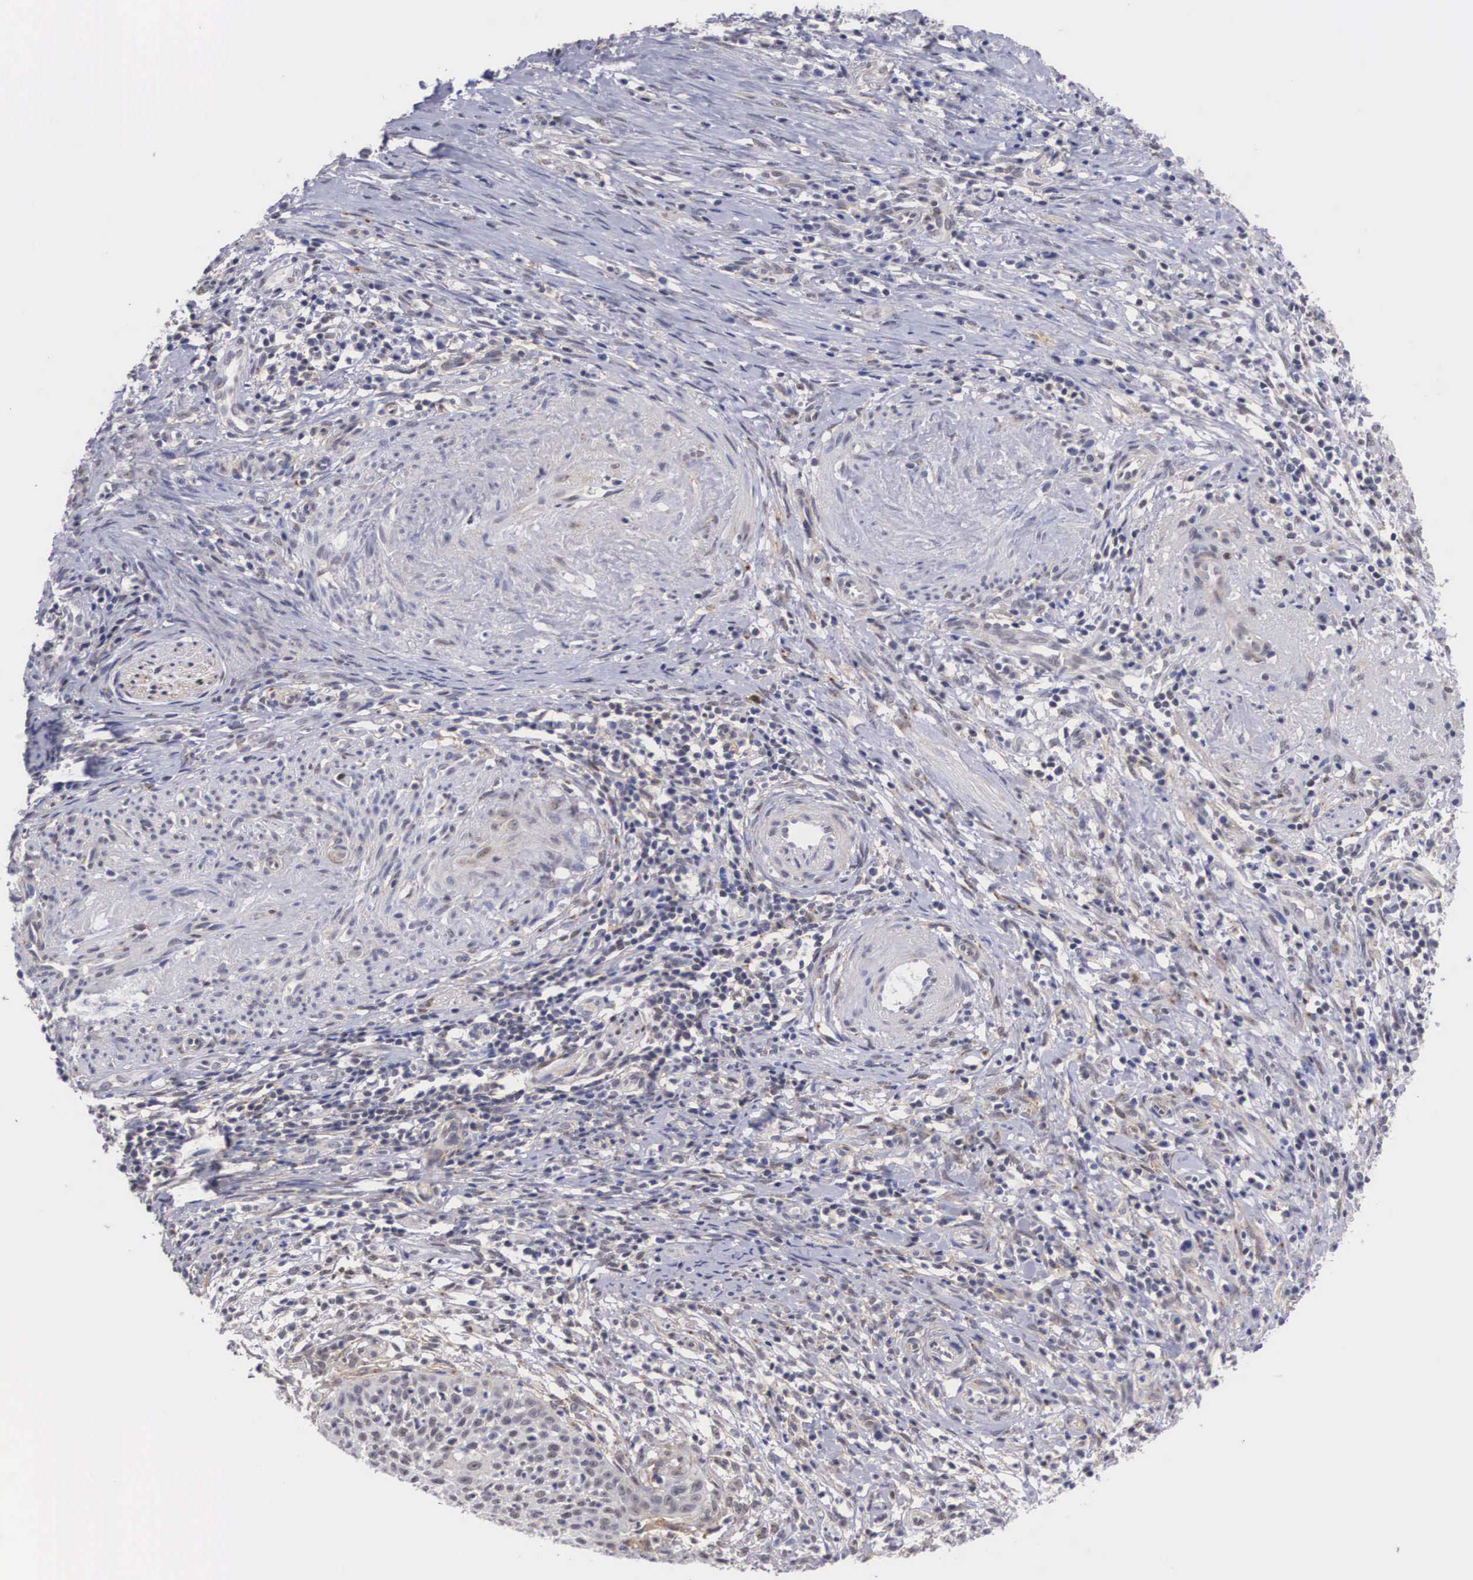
{"staining": {"intensity": "negative", "quantity": "none", "location": "none"}, "tissue": "cervical cancer", "cell_type": "Tumor cells", "image_type": "cancer", "snomed": [{"axis": "morphology", "description": "Squamous cell carcinoma, NOS"}, {"axis": "topography", "description": "Cervix"}], "caption": "Cervical cancer (squamous cell carcinoma) was stained to show a protein in brown. There is no significant staining in tumor cells.", "gene": "NR4A2", "patient": {"sex": "female", "age": 41}}